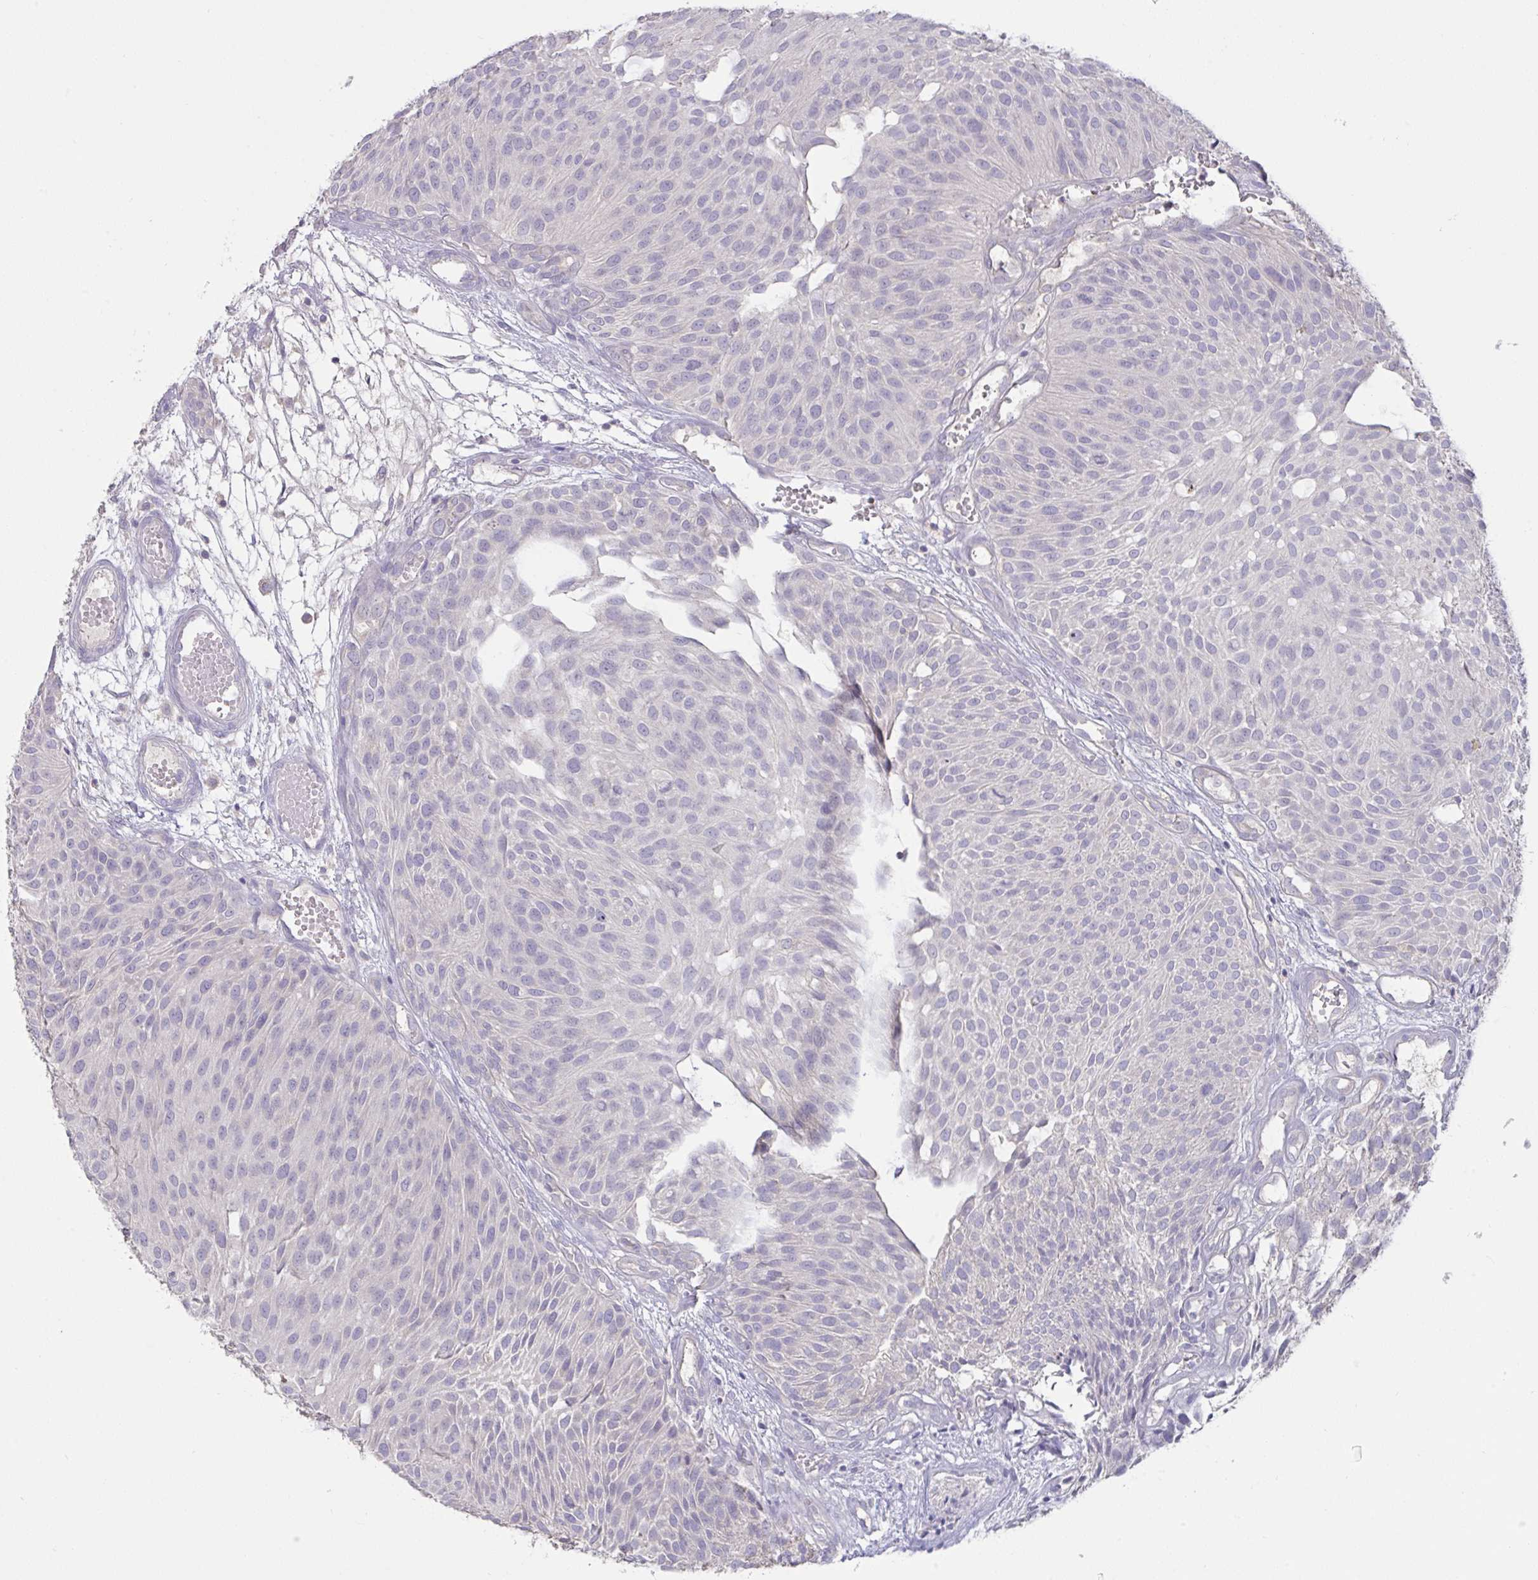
{"staining": {"intensity": "negative", "quantity": "none", "location": "none"}, "tissue": "urothelial cancer", "cell_type": "Tumor cells", "image_type": "cancer", "snomed": [{"axis": "morphology", "description": "Urothelial carcinoma, NOS"}, {"axis": "topography", "description": "Urinary bladder"}], "caption": "IHC photomicrograph of neoplastic tissue: urothelial cancer stained with DAB (3,3'-diaminobenzidine) reveals no significant protein expression in tumor cells.", "gene": "TMEM41A", "patient": {"sex": "male", "age": 84}}